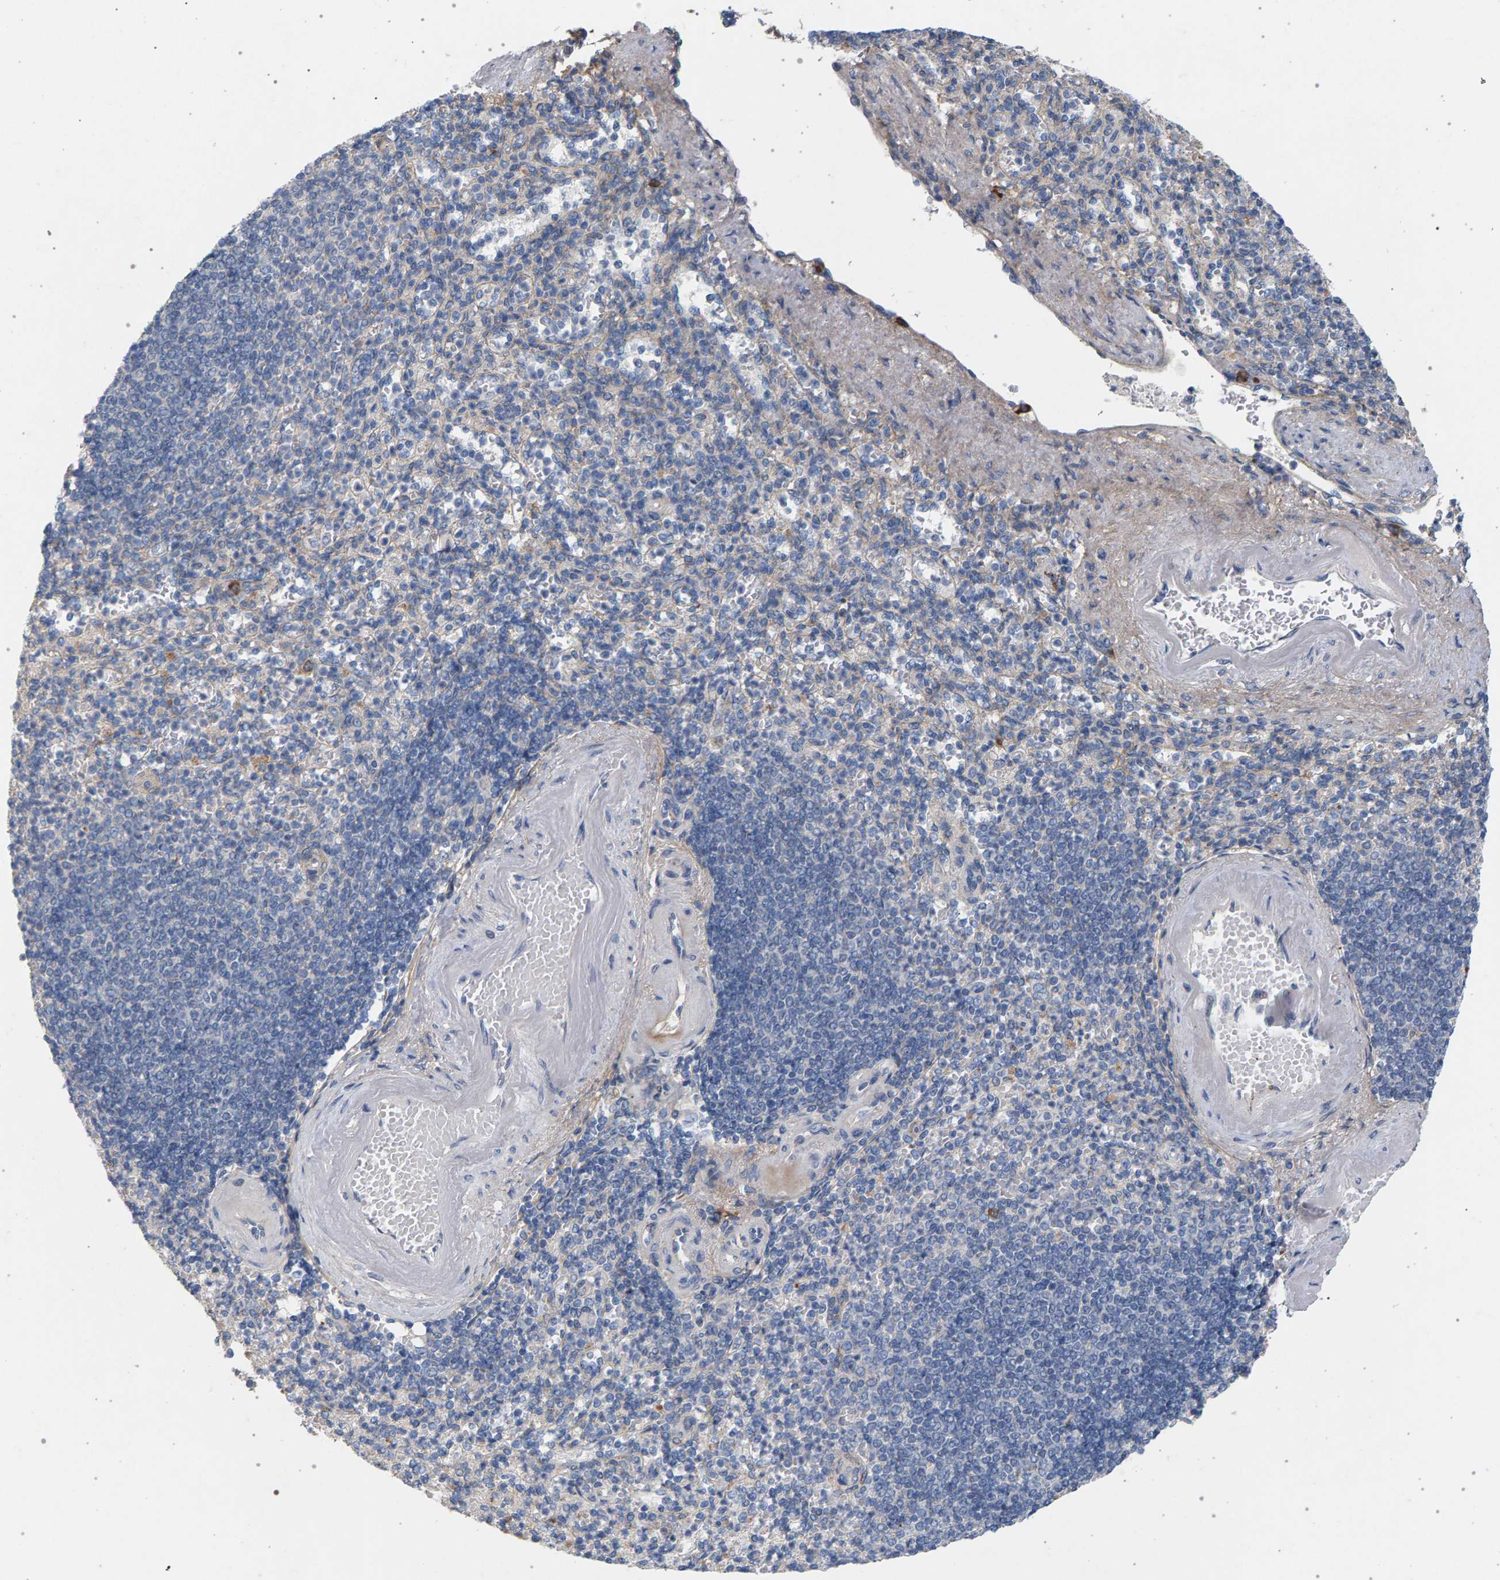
{"staining": {"intensity": "moderate", "quantity": "<25%", "location": "cytoplasmic/membranous"}, "tissue": "spleen", "cell_type": "Cells in red pulp", "image_type": "normal", "snomed": [{"axis": "morphology", "description": "Normal tissue, NOS"}, {"axis": "topography", "description": "Spleen"}], "caption": "Spleen stained with immunohistochemistry demonstrates moderate cytoplasmic/membranous staining in about <25% of cells in red pulp. (DAB (3,3'-diaminobenzidine) IHC, brown staining for protein, blue staining for nuclei).", "gene": "MAMDC2", "patient": {"sex": "female", "age": 74}}